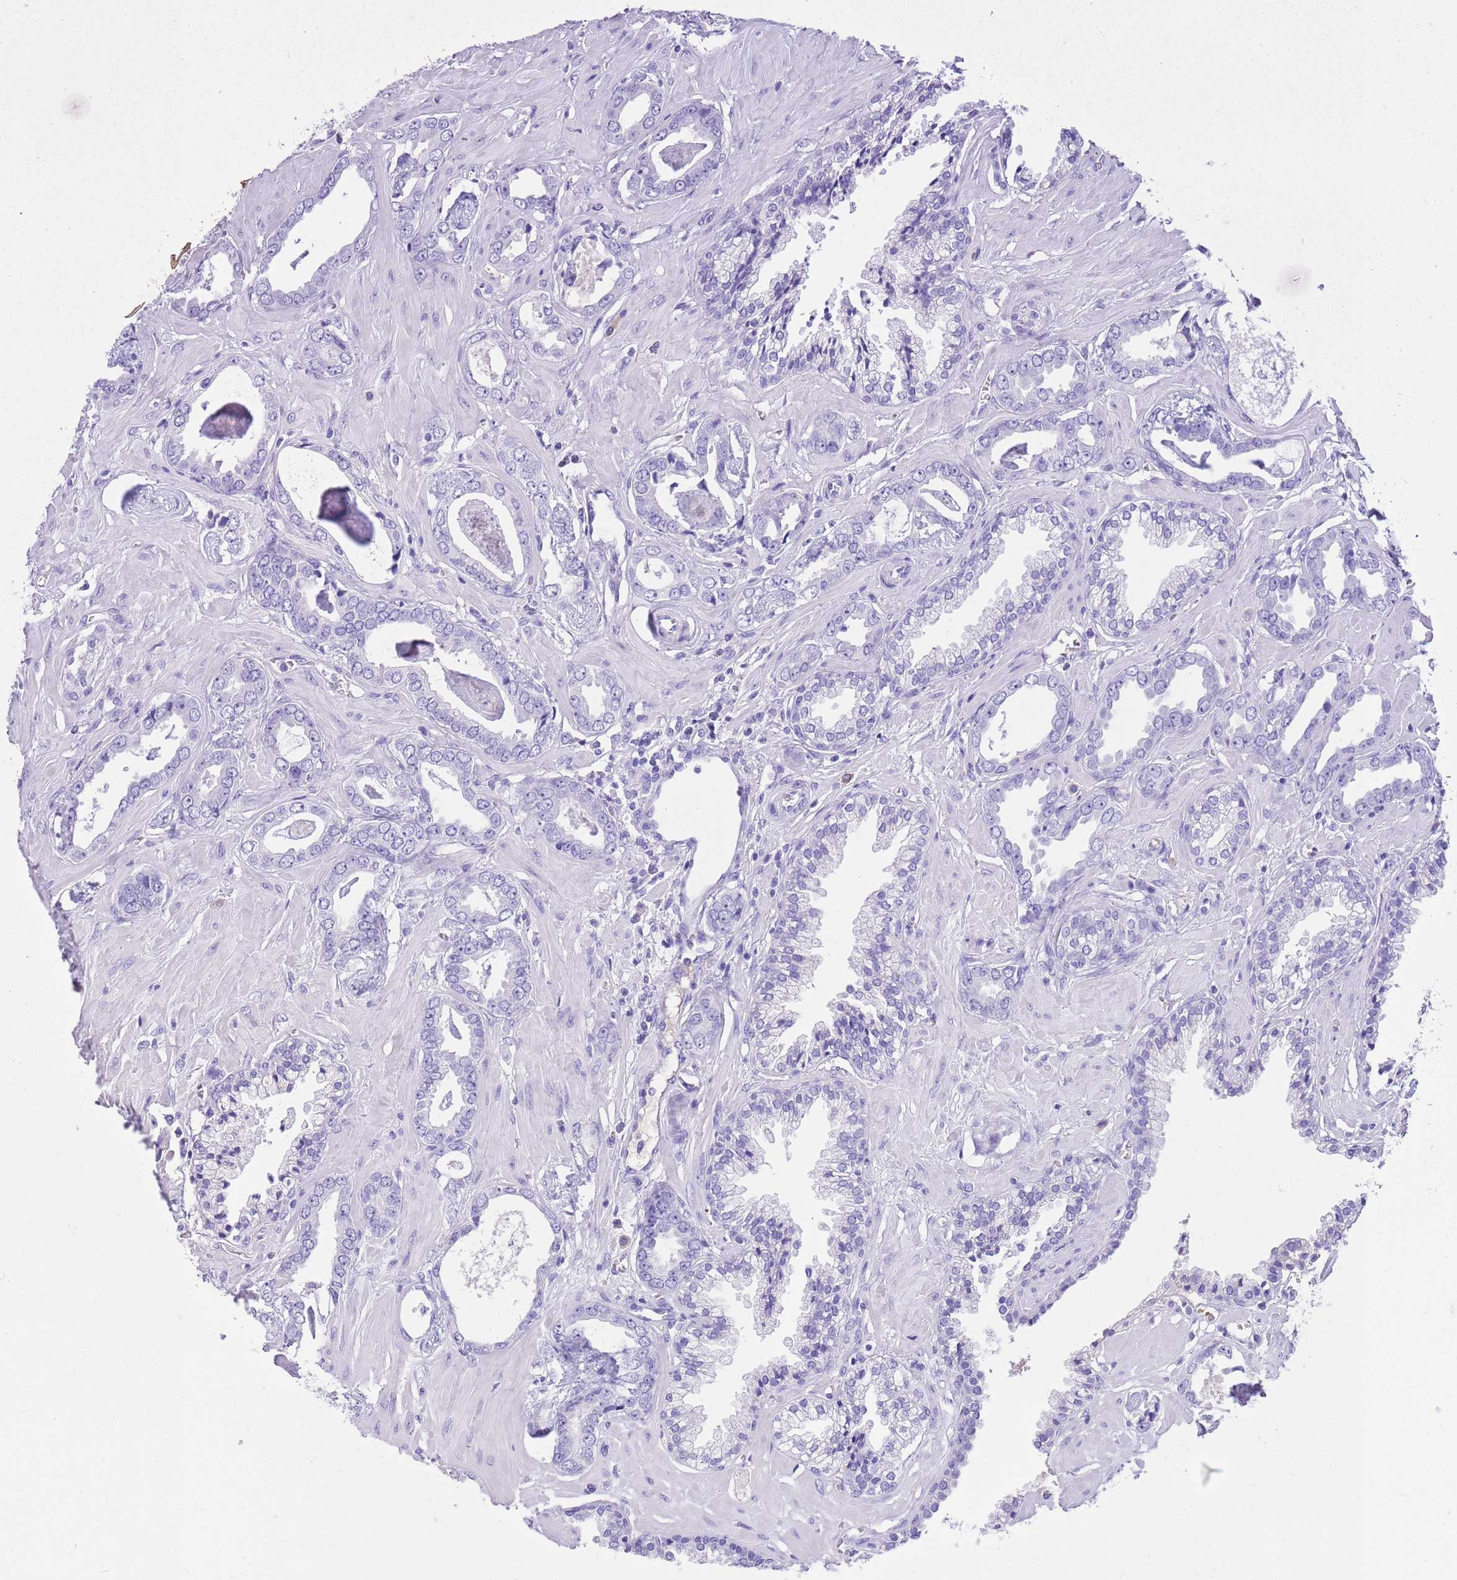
{"staining": {"intensity": "negative", "quantity": "none", "location": "none"}, "tissue": "prostate cancer", "cell_type": "Tumor cells", "image_type": "cancer", "snomed": [{"axis": "morphology", "description": "Adenocarcinoma, Low grade"}, {"axis": "topography", "description": "Prostate"}], "caption": "High power microscopy histopathology image of an immunohistochemistry micrograph of prostate cancer (low-grade adenocarcinoma), revealing no significant expression in tumor cells.", "gene": "TBC1D10B", "patient": {"sex": "male", "age": 60}}